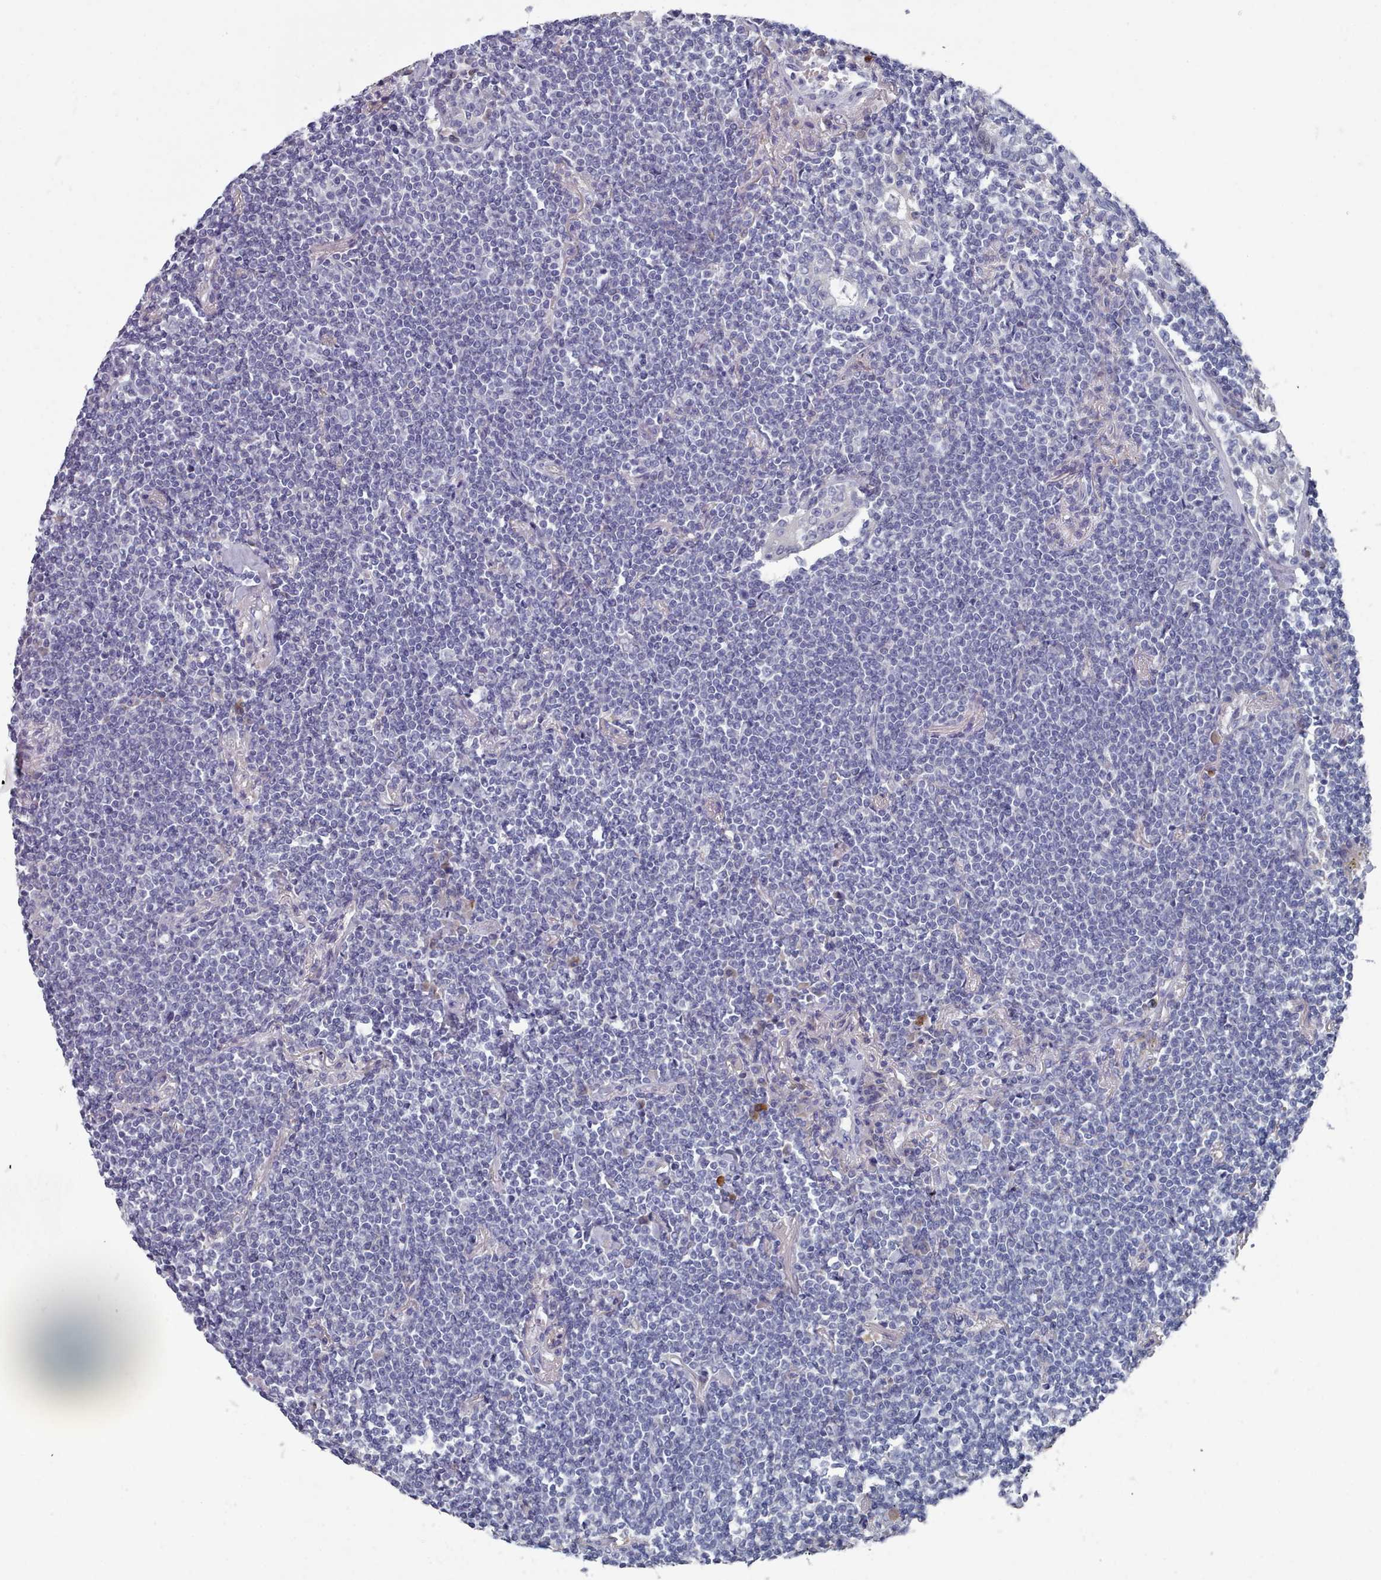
{"staining": {"intensity": "negative", "quantity": "none", "location": "none"}, "tissue": "lymphoma", "cell_type": "Tumor cells", "image_type": "cancer", "snomed": [{"axis": "morphology", "description": "Malignant lymphoma, non-Hodgkin's type, Low grade"}, {"axis": "topography", "description": "Lung"}], "caption": "This is an immunohistochemistry histopathology image of human malignant lymphoma, non-Hodgkin's type (low-grade). There is no positivity in tumor cells.", "gene": "ACAD11", "patient": {"sex": "female", "age": 71}}